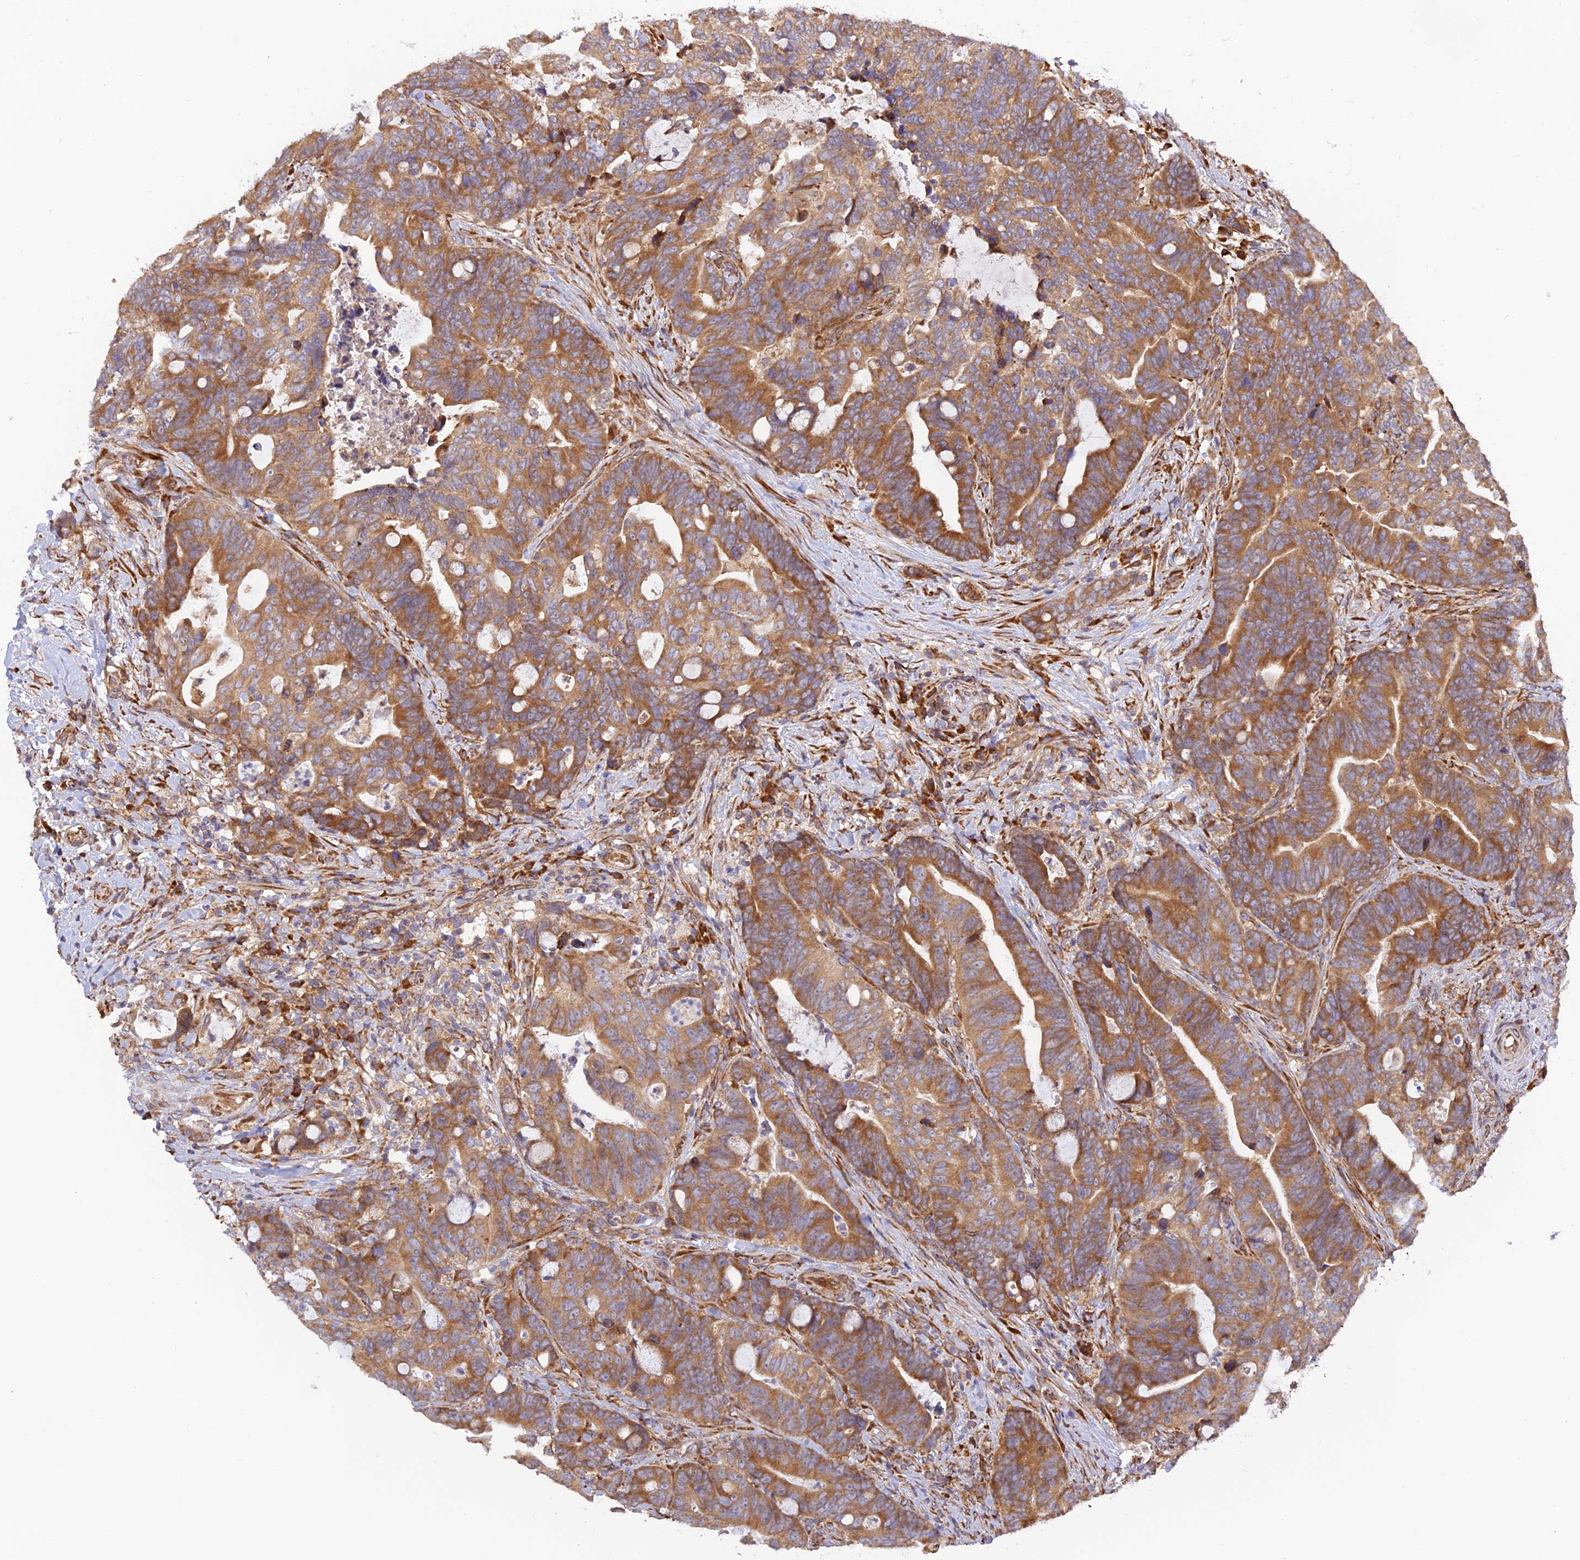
{"staining": {"intensity": "moderate", "quantity": ">75%", "location": "cytoplasmic/membranous"}, "tissue": "colorectal cancer", "cell_type": "Tumor cells", "image_type": "cancer", "snomed": [{"axis": "morphology", "description": "Adenocarcinoma, NOS"}, {"axis": "topography", "description": "Colon"}], "caption": "DAB immunohistochemical staining of colorectal cancer (adenocarcinoma) shows moderate cytoplasmic/membranous protein expression in about >75% of tumor cells.", "gene": "RPL5", "patient": {"sex": "female", "age": 82}}